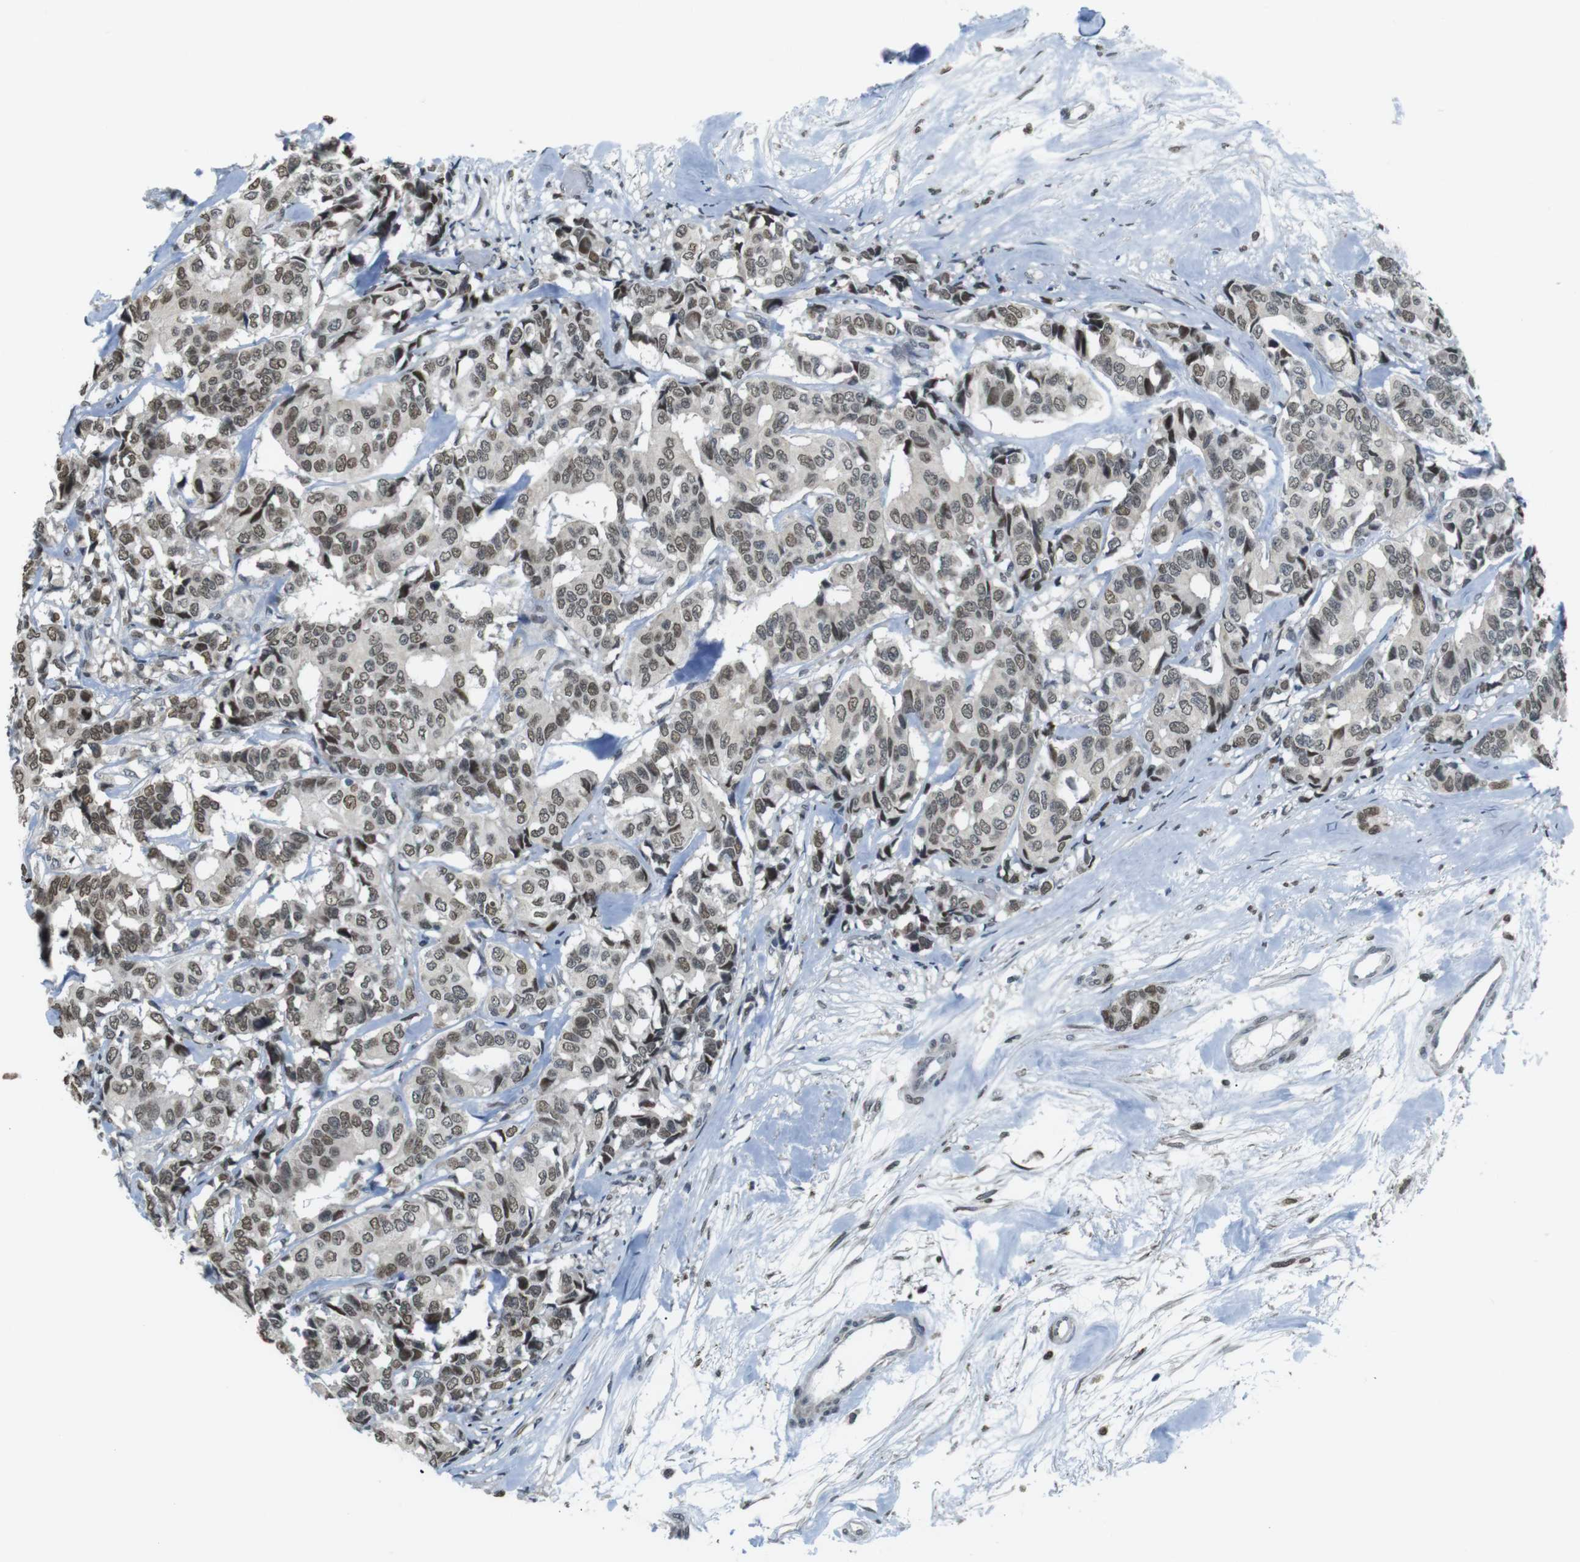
{"staining": {"intensity": "moderate", "quantity": ">75%", "location": "nuclear"}, "tissue": "breast cancer", "cell_type": "Tumor cells", "image_type": "cancer", "snomed": [{"axis": "morphology", "description": "Duct carcinoma"}, {"axis": "topography", "description": "Breast"}], "caption": "Protein expression analysis of human infiltrating ductal carcinoma (breast) reveals moderate nuclear positivity in approximately >75% of tumor cells.", "gene": "USP7", "patient": {"sex": "female", "age": 87}}